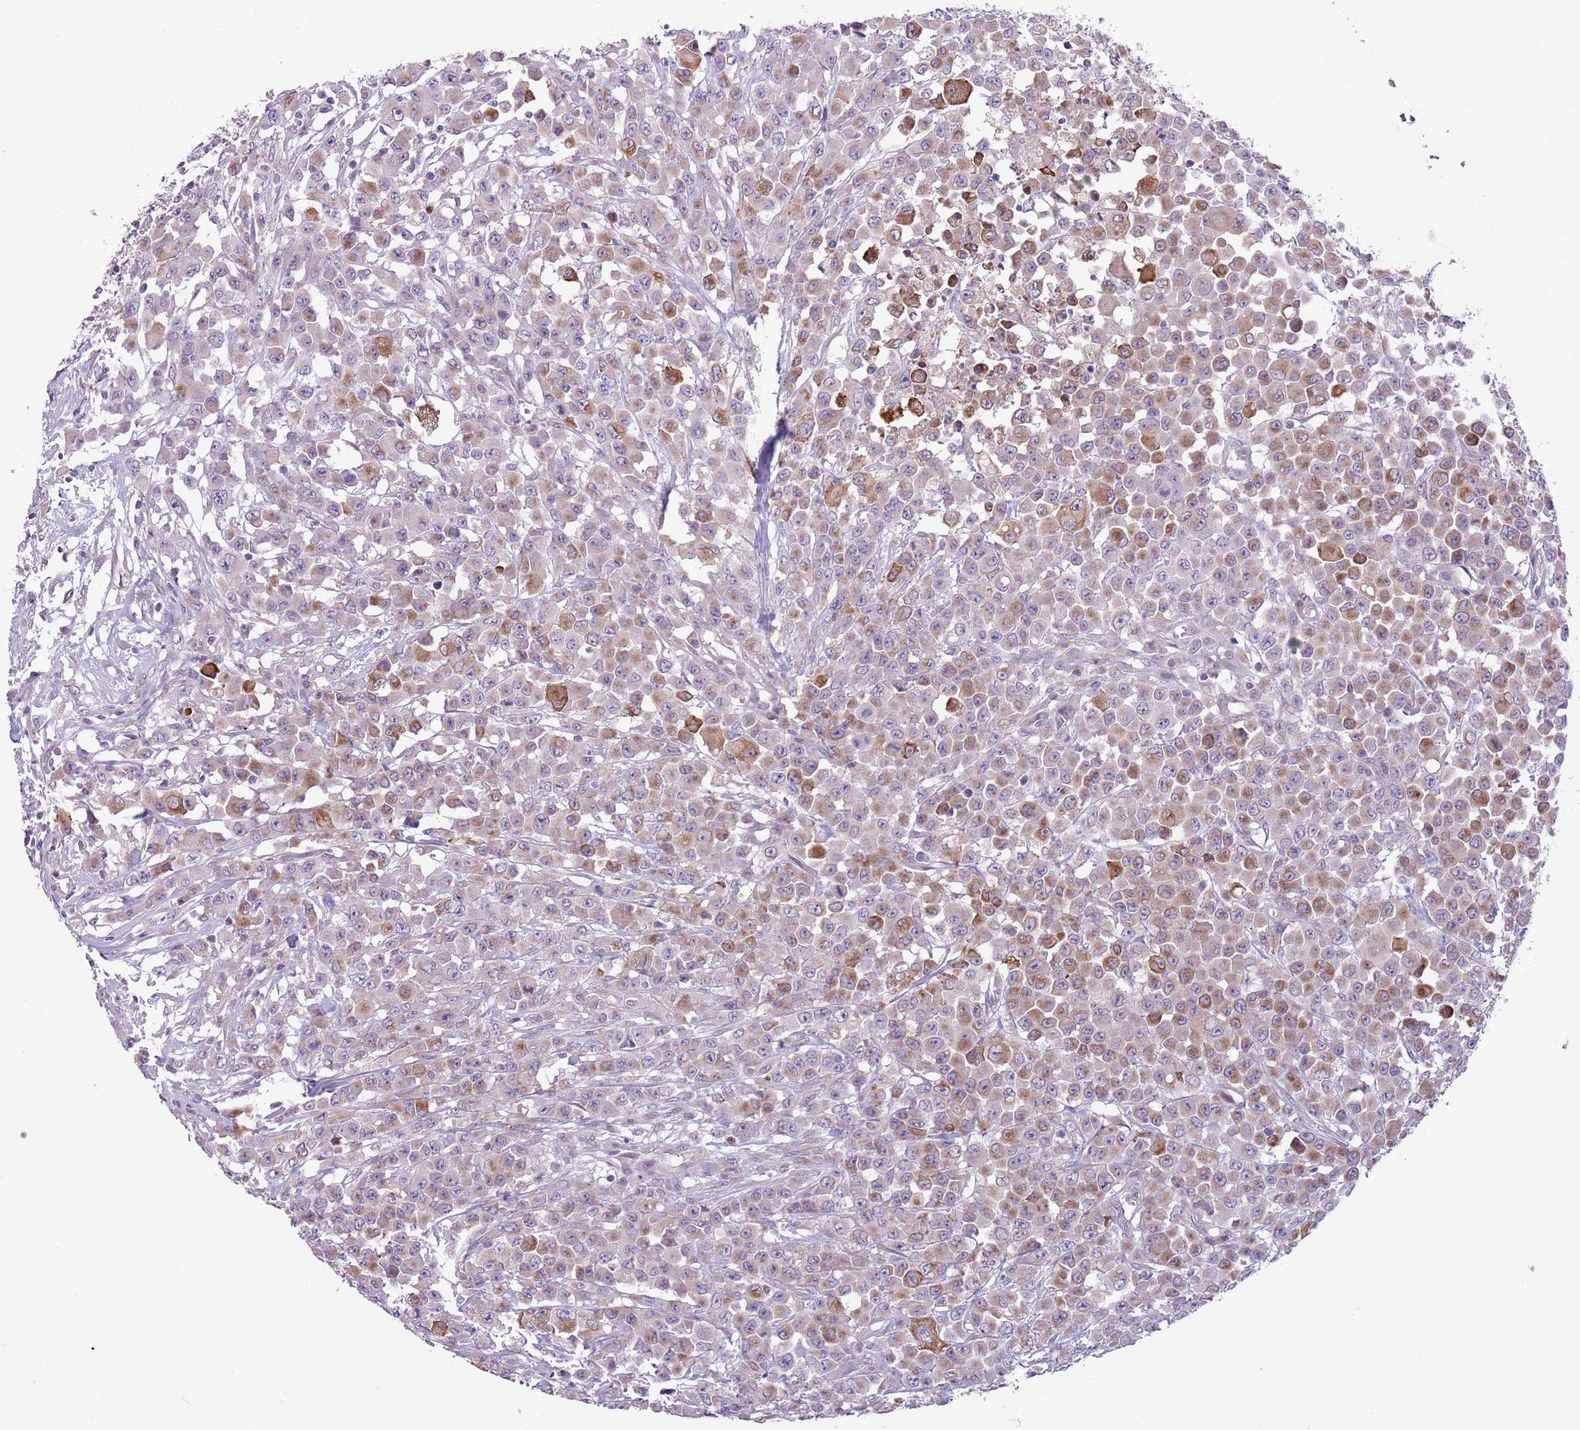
{"staining": {"intensity": "moderate", "quantity": "25%-75%", "location": "cytoplasmic/membranous"}, "tissue": "colorectal cancer", "cell_type": "Tumor cells", "image_type": "cancer", "snomed": [{"axis": "morphology", "description": "Adenocarcinoma, NOS"}, {"axis": "topography", "description": "Colon"}], "caption": "Immunohistochemical staining of colorectal cancer (adenocarcinoma) reveals moderate cytoplasmic/membranous protein expression in approximately 25%-75% of tumor cells. (DAB (3,3'-diaminobenzidine) IHC with brightfield microscopy, high magnification).", "gene": "CCND2", "patient": {"sex": "male", "age": 51}}